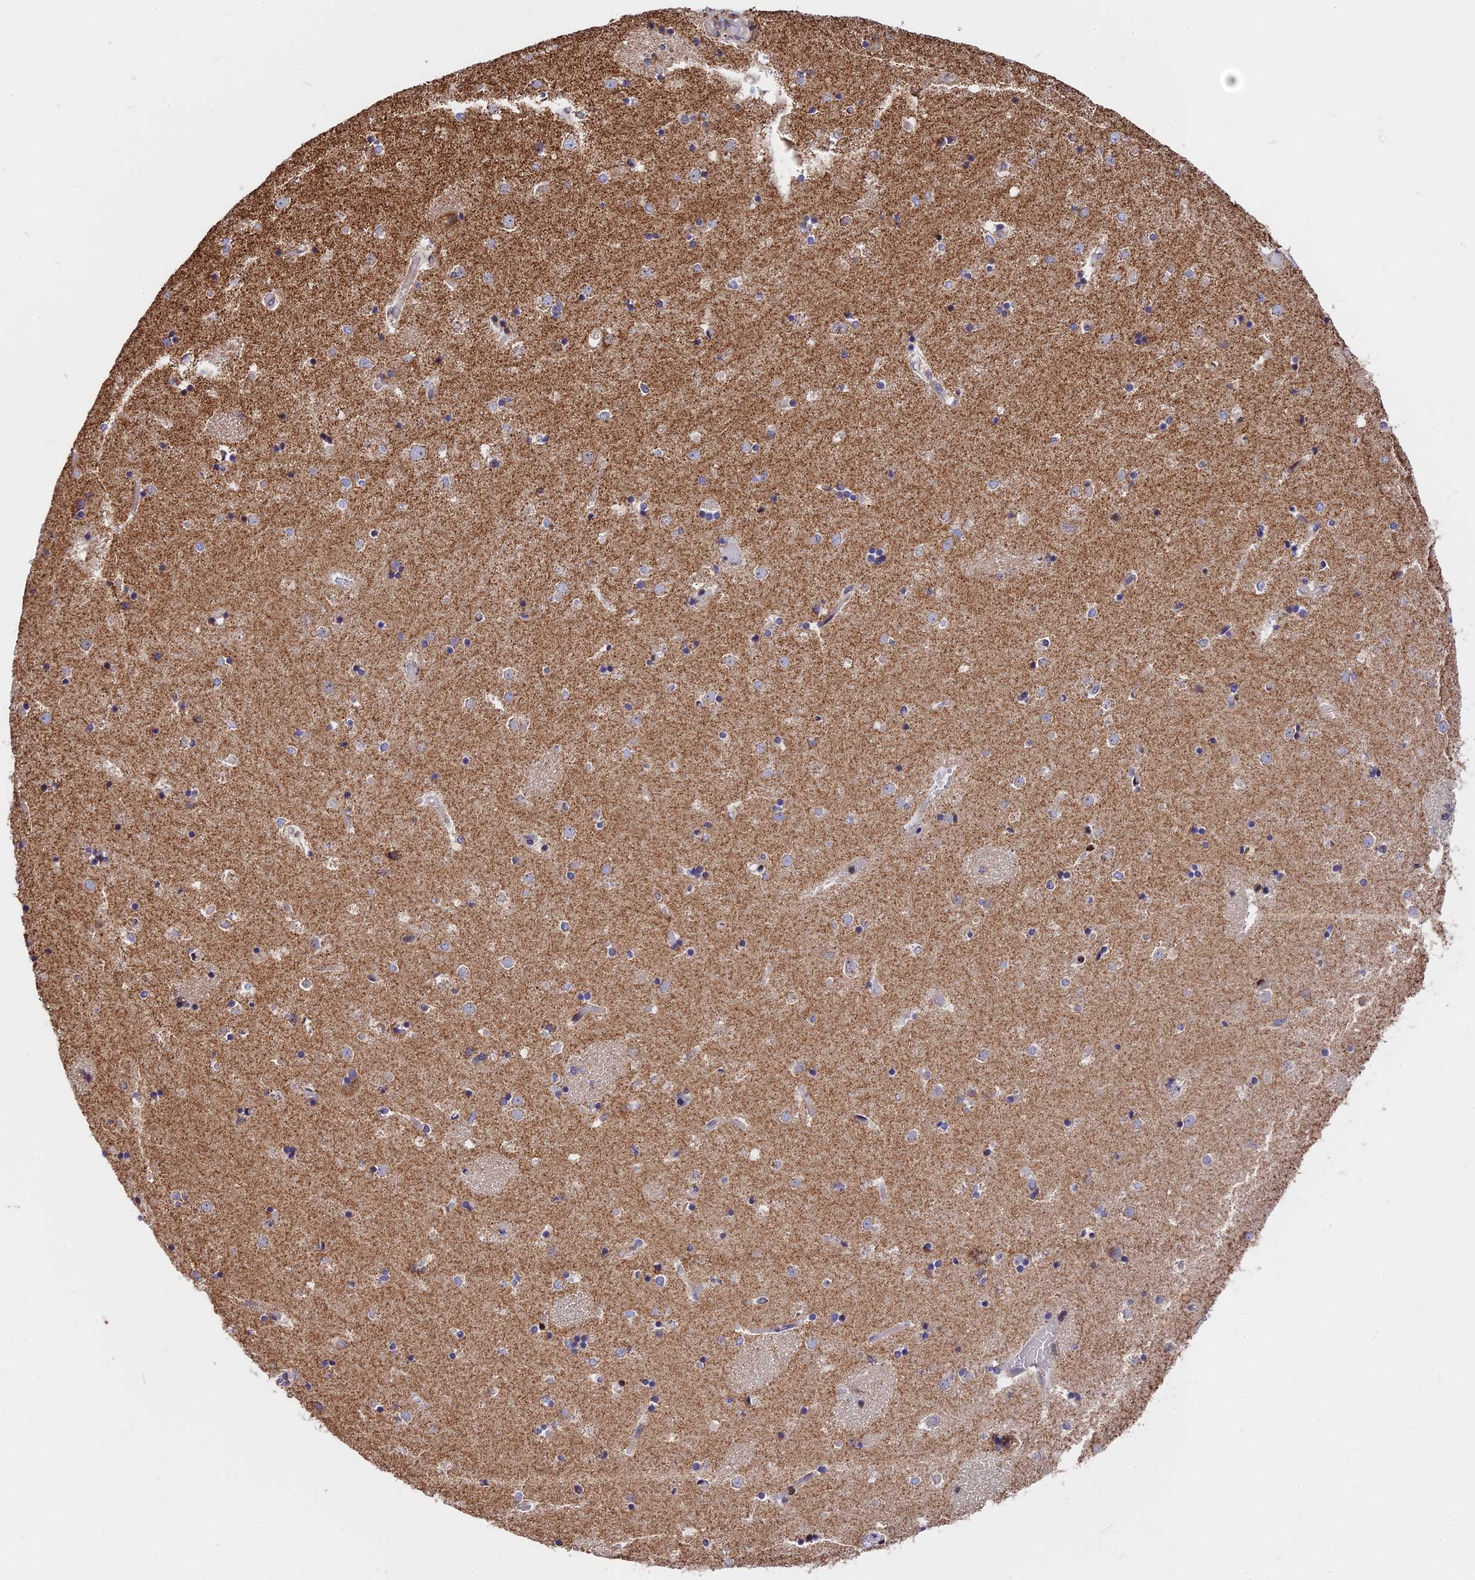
{"staining": {"intensity": "negative", "quantity": "none", "location": "none"}, "tissue": "caudate", "cell_type": "Glial cells", "image_type": "normal", "snomed": [{"axis": "morphology", "description": "Normal tissue, NOS"}, {"axis": "topography", "description": "Lateral ventricle wall"}], "caption": "Immunohistochemistry (IHC) photomicrograph of benign caudate stained for a protein (brown), which shows no positivity in glial cells.", "gene": "FAM174C", "patient": {"sex": "female", "age": 52}}